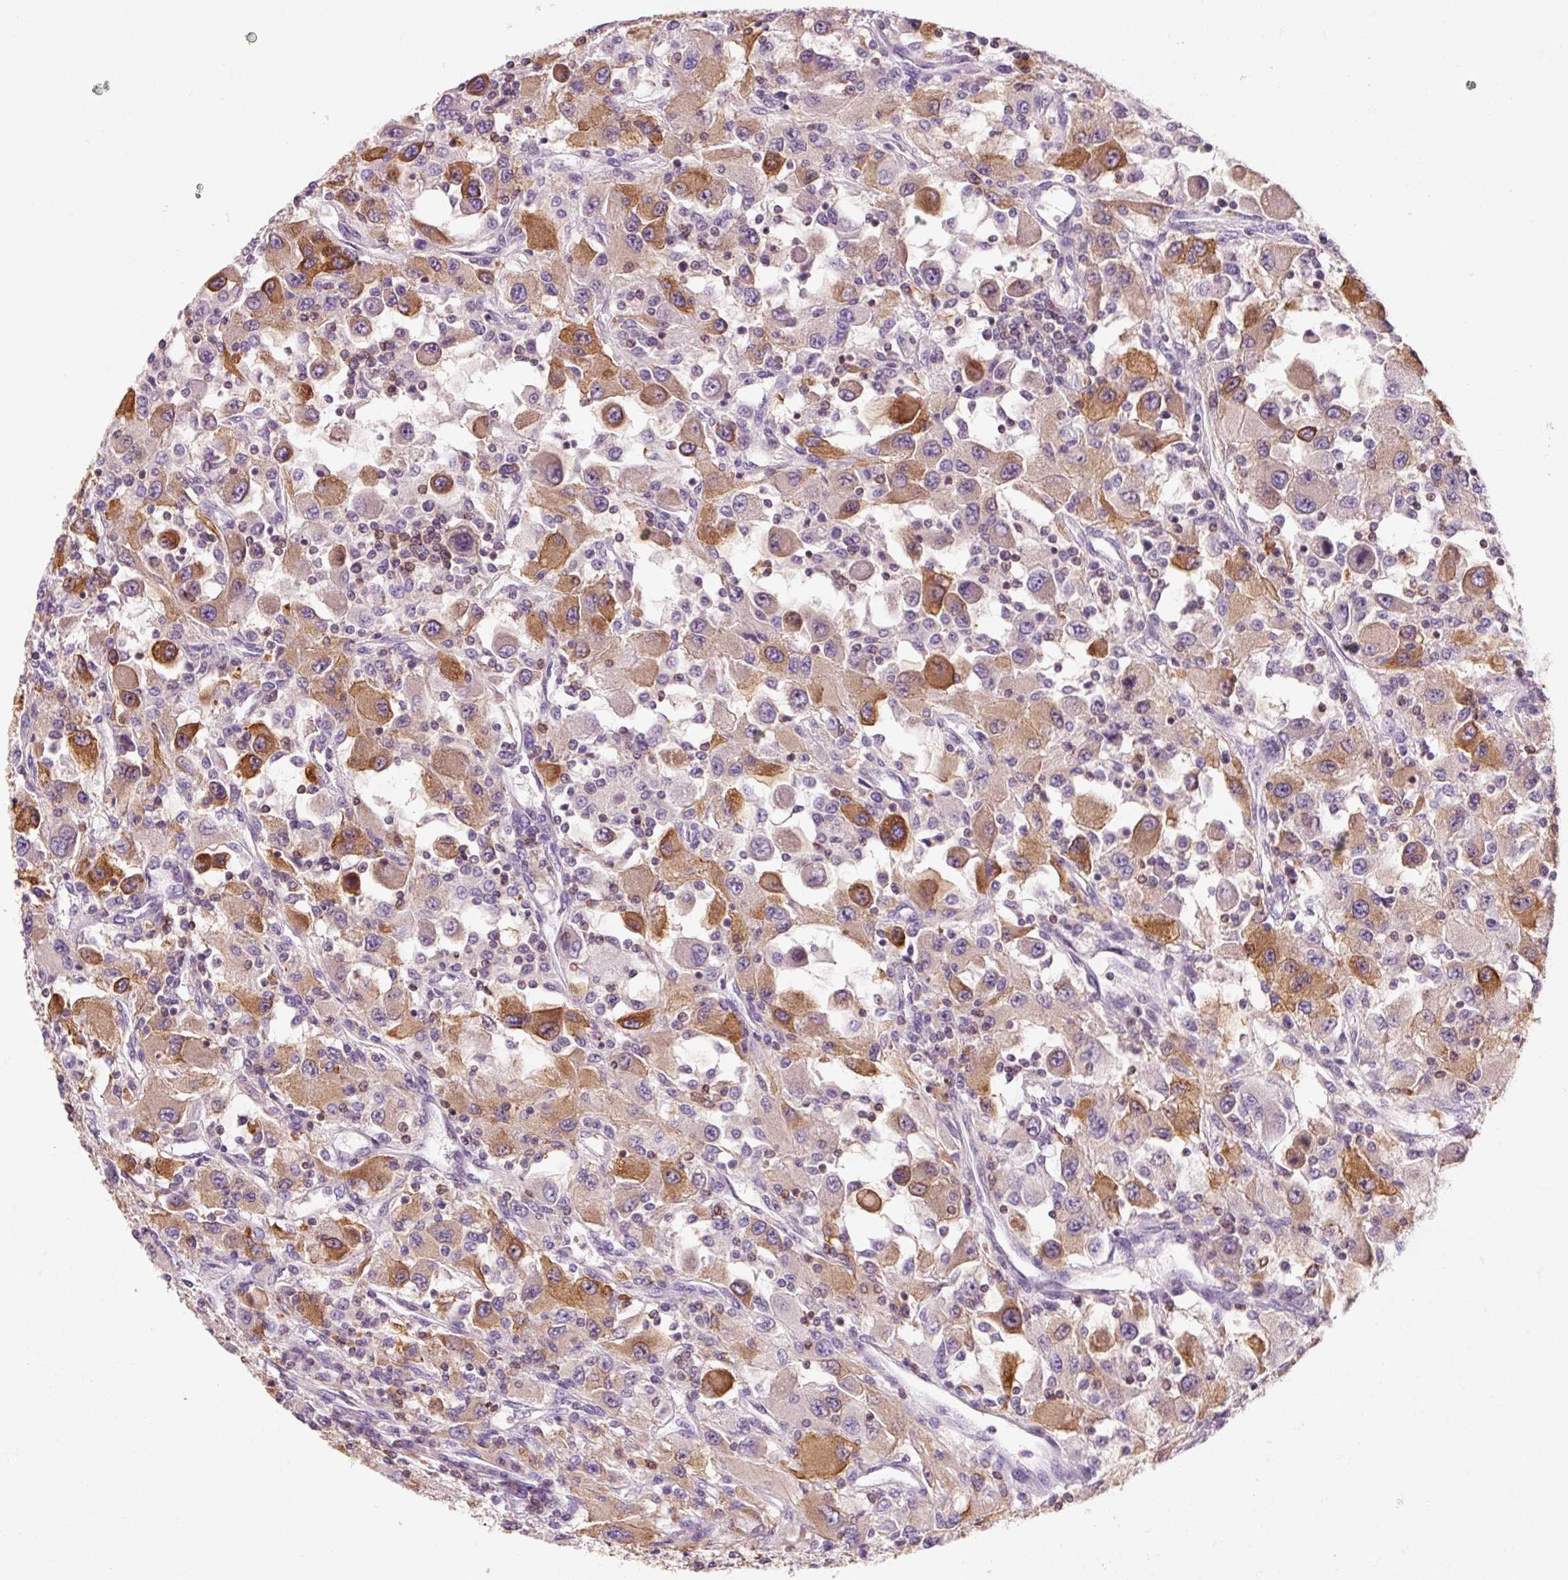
{"staining": {"intensity": "strong", "quantity": "<25%", "location": "cytoplasmic/membranous"}, "tissue": "renal cancer", "cell_type": "Tumor cells", "image_type": "cancer", "snomed": [{"axis": "morphology", "description": "Adenocarcinoma, NOS"}, {"axis": "topography", "description": "Kidney"}], "caption": "DAB (3,3'-diaminobenzidine) immunohistochemical staining of human renal adenocarcinoma reveals strong cytoplasmic/membranous protein expression in about <25% of tumor cells. Nuclei are stained in blue.", "gene": "OR8K1", "patient": {"sex": "female", "age": 67}}